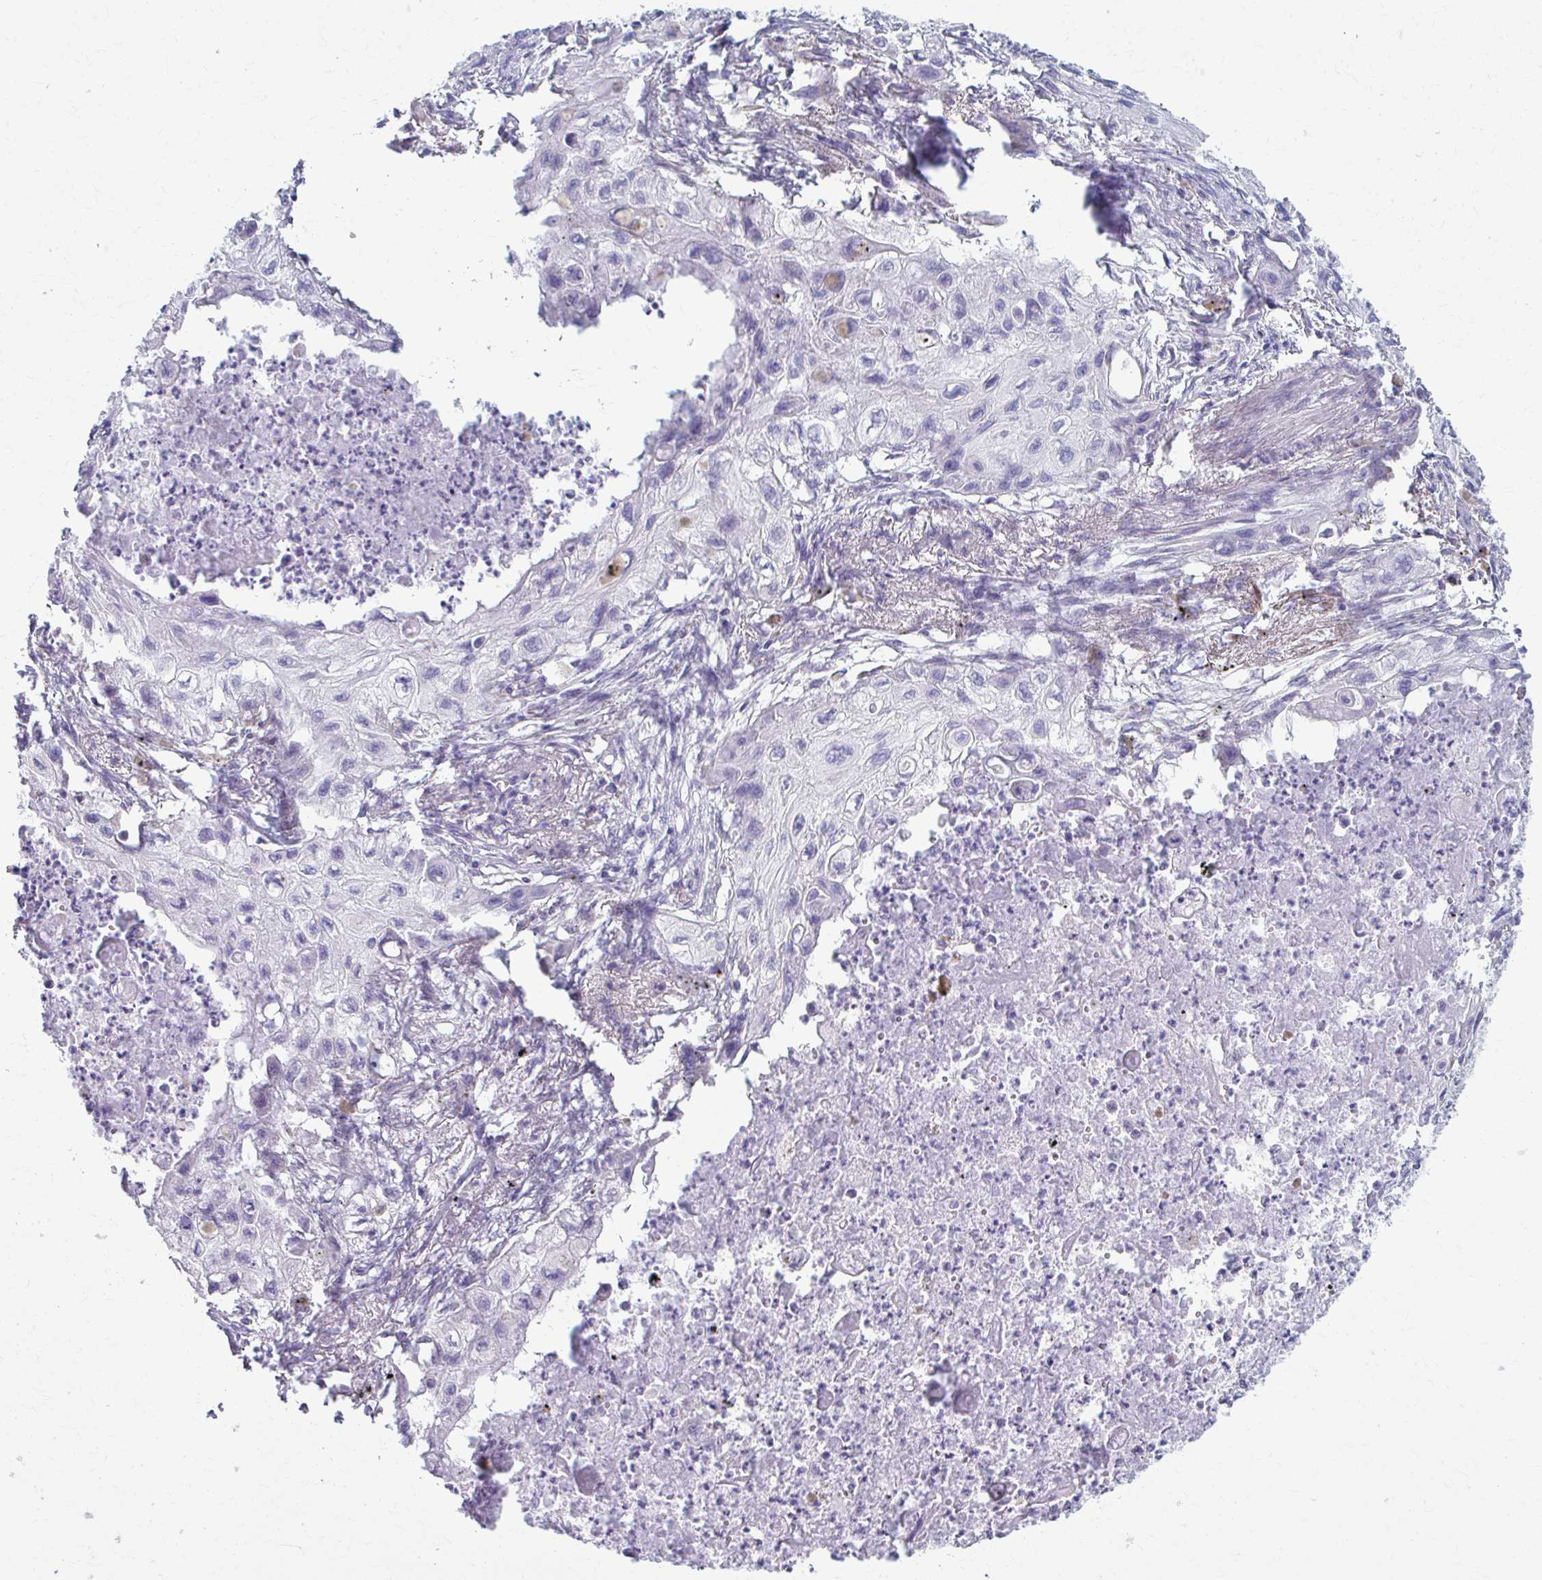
{"staining": {"intensity": "negative", "quantity": "none", "location": "none"}, "tissue": "lung cancer", "cell_type": "Tumor cells", "image_type": "cancer", "snomed": [{"axis": "morphology", "description": "Squamous cell carcinoma, NOS"}, {"axis": "topography", "description": "Lung"}], "caption": "A histopathology image of lung squamous cell carcinoma stained for a protein reveals no brown staining in tumor cells. (DAB (3,3'-diaminobenzidine) immunohistochemistry (IHC), high magnification).", "gene": "PRKRA", "patient": {"sex": "male", "age": 71}}